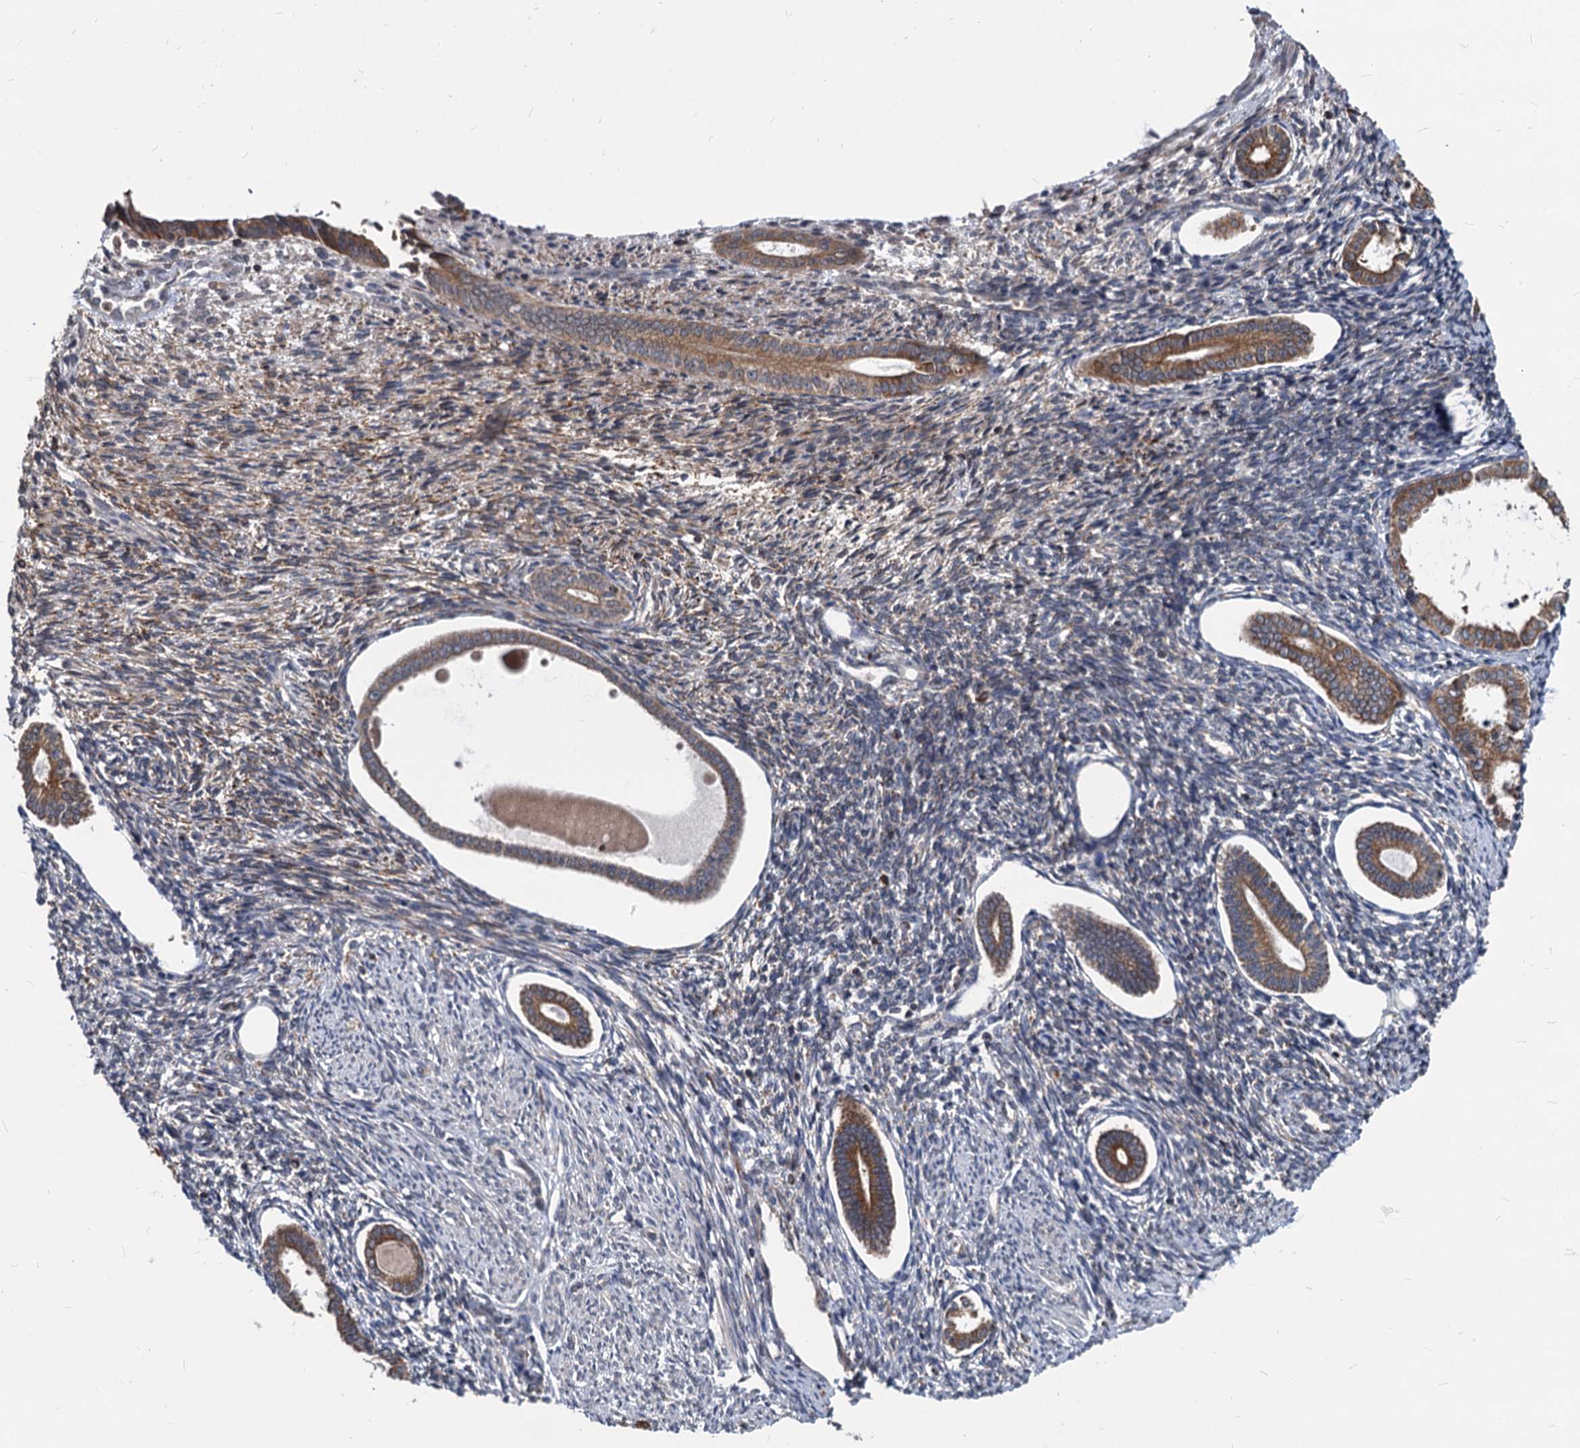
{"staining": {"intensity": "strong", "quantity": "25%-75%", "location": "cytoplasmic/membranous"}, "tissue": "endometrium", "cell_type": "Cells in endometrial stroma", "image_type": "normal", "snomed": [{"axis": "morphology", "description": "Normal tissue, NOS"}, {"axis": "topography", "description": "Endometrium"}], "caption": "Immunohistochemical staining of benign endometrium reveals 25%-75% levels of strong cytoplasmic/membranous protein expression in about 25%-75% of cells in endometrial stroma. The staining was performed using DAB, with brown indicating positive protein expression. Nuclei are stained blue with hematoxylin.", "gene": "STIM1", "patient": {"sex": "female", "age": 56}}